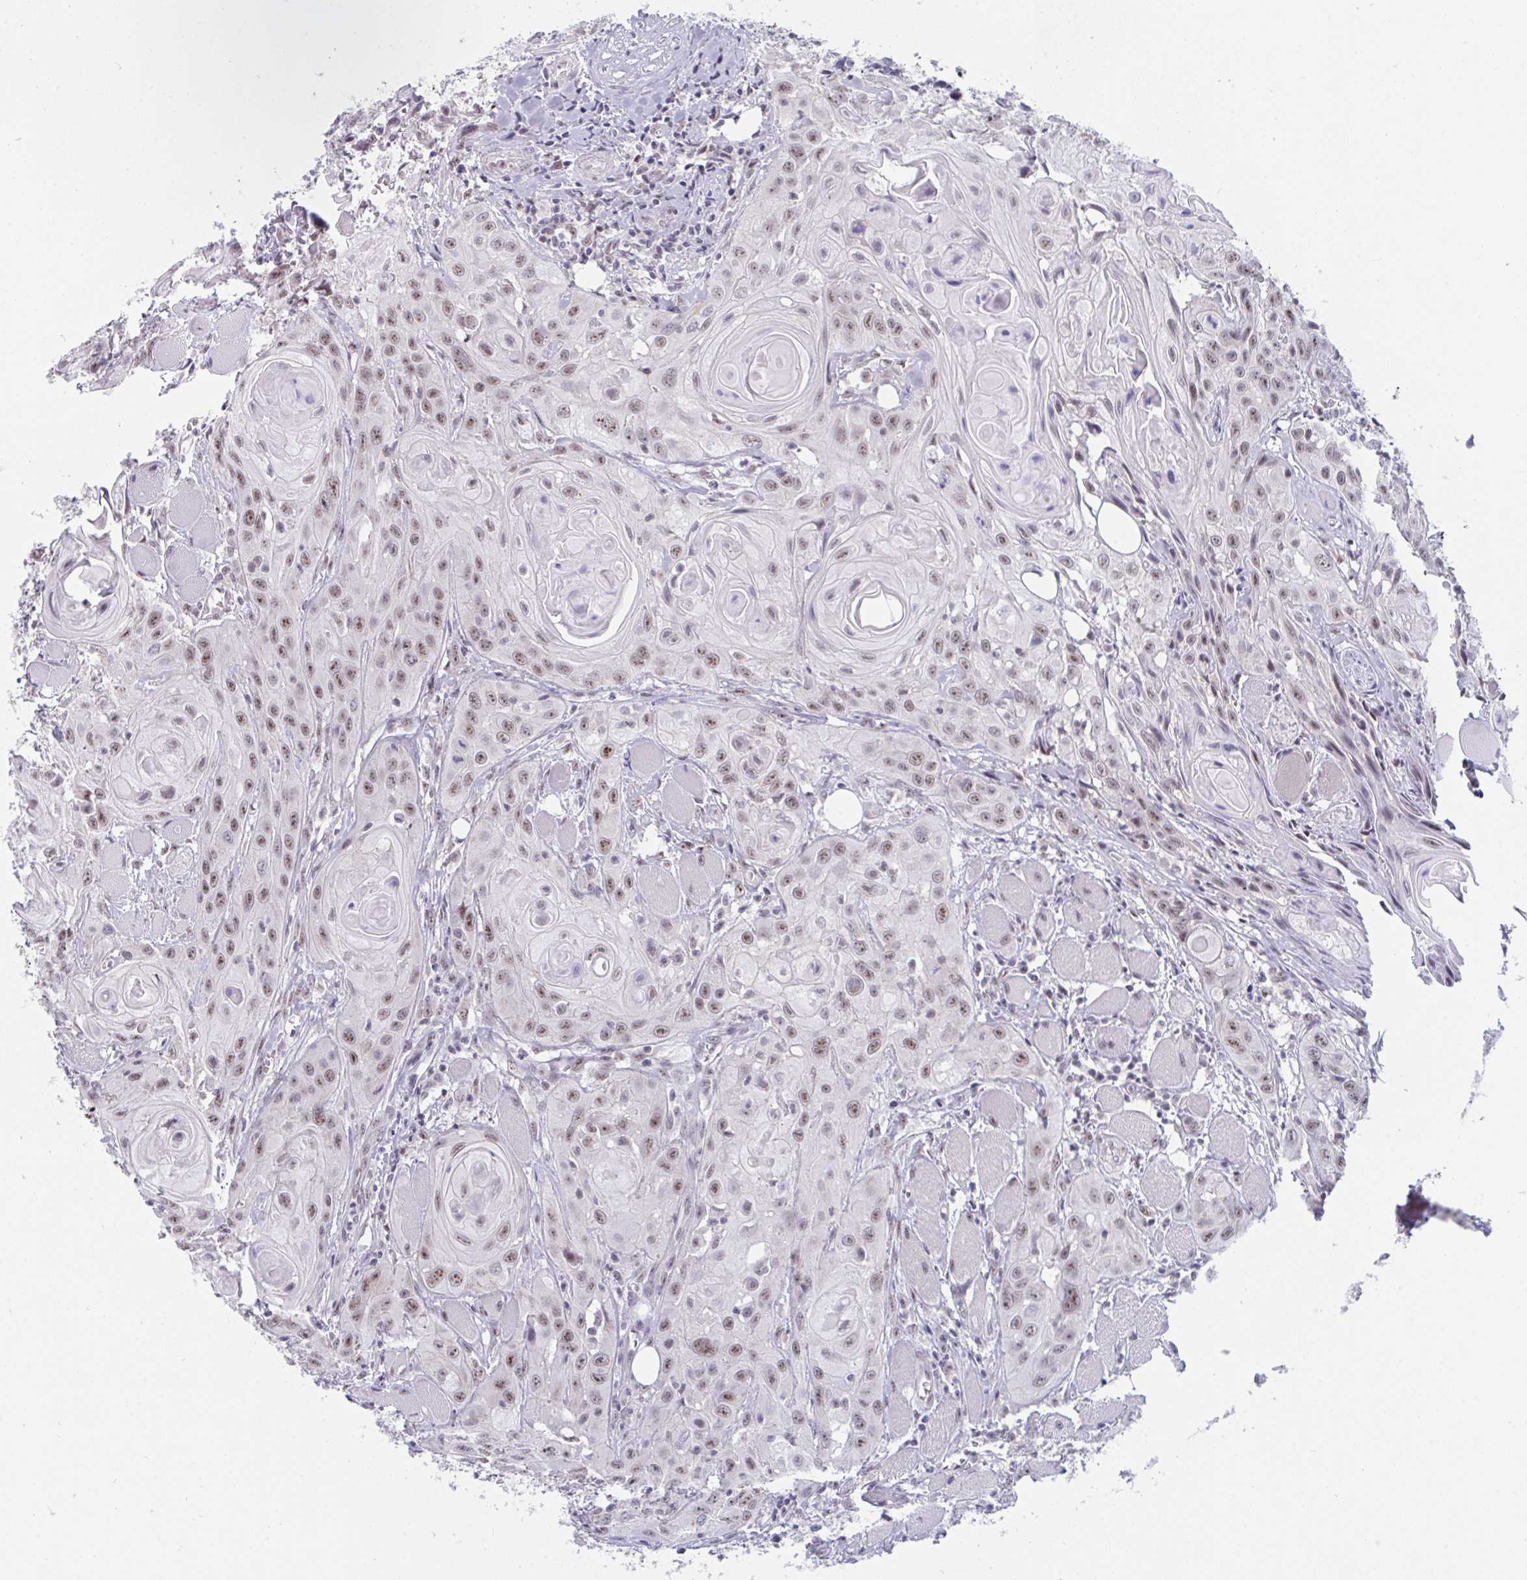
{"staining": {"intensity": "moderate", "quantity": "25%-75%", "location": "nuclear"}, "tissue": "head and neck cancer", "cell_type": "Tumor cells", "image_type": "cancer", "snomed": [{"axis": "morphology", "description": "Squamous cell carcinoma, NOS"}, {"axis": "topography", "description": "Oral tissue"}, {"axis": "topography", "description": "Head-Neck"}], "caption": "A brown stain highlights moderate nuclear staining of a protein in human head and neck cancer (squamous cell carcinoma) tumor cells. The staining was performed using DAB (3,3'-diaminobenzidine), with brown indicating positive protein expression. Nuclei are stained blue with hematoxylin.", "gene": "PRR14", "patient": {"sex": "male", "age": 58}}